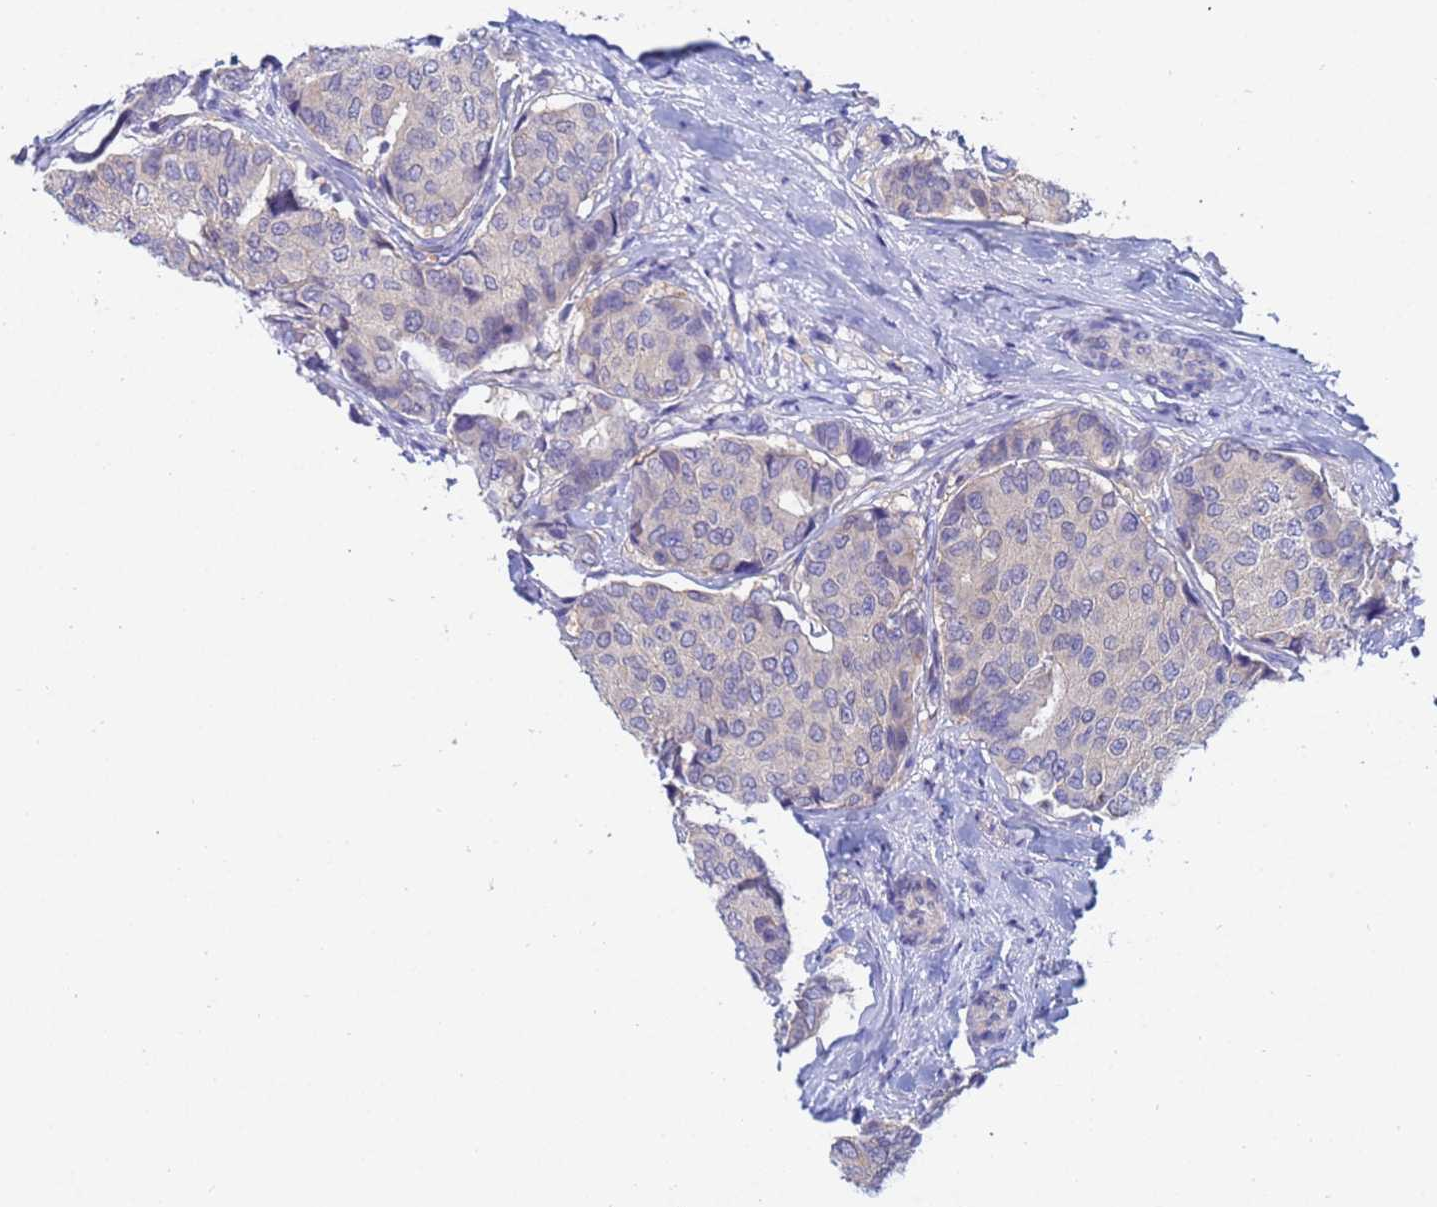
{"staining": {"intensity": "negative", "quantity": "none", "location": "none"}, "tissue": "breast cancer", "cell_type": "Tumor cells", "image_type": "cancer", "snomed": [{"axis": "morphology", "description": "Duct carcinoma"}, {"axis": "topography", "description": "Breast"}], "caption": "Tumor cells show no significant protein staining in breast cancer (intraductal carcinoma). Nuclei are stained in blue.", "gene": "TTLL11", "patient": {"sex": "female", "age": 75}}